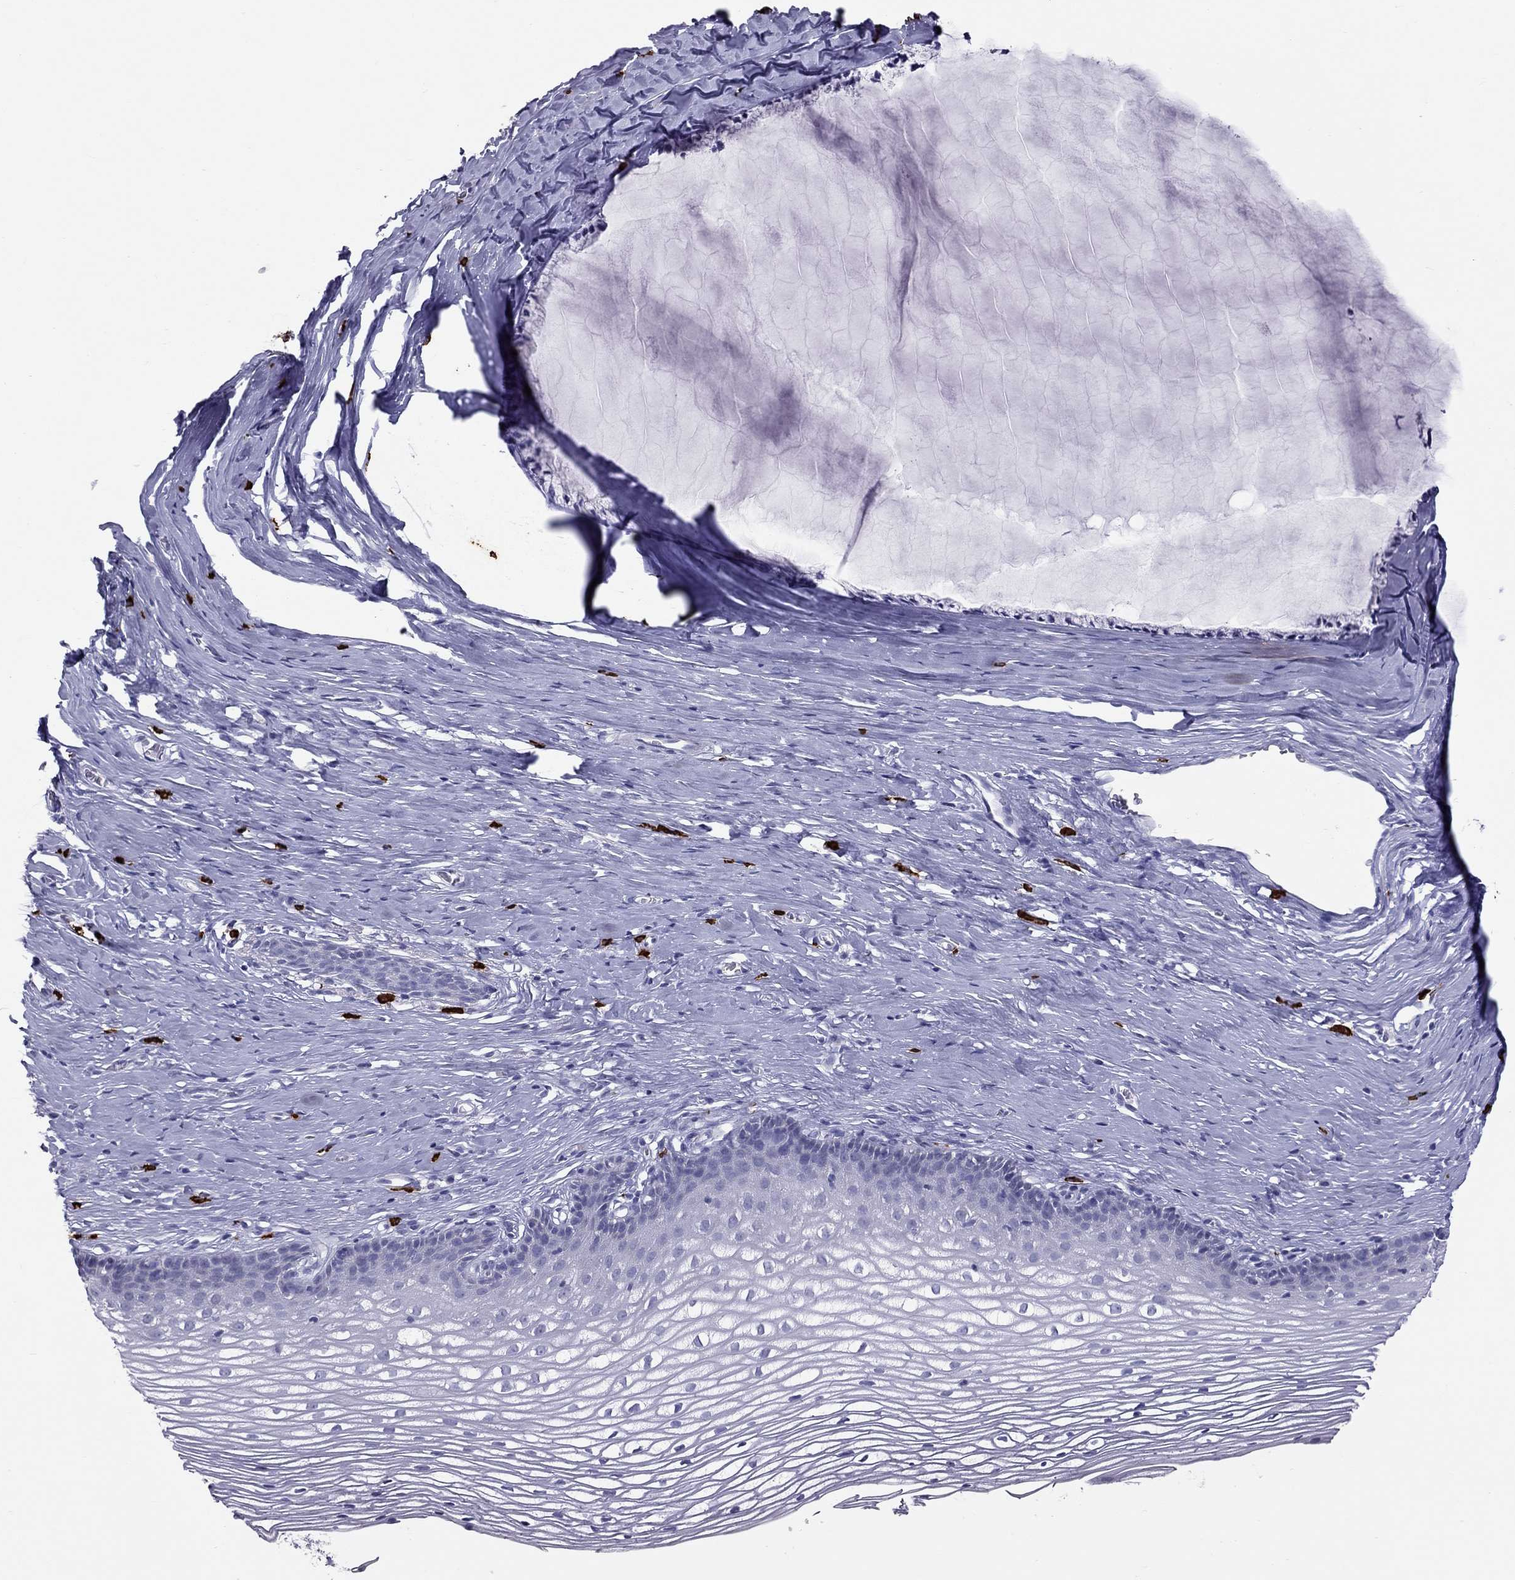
{"staining": {"intensity": "negative", "quantity": "none", "location": "none"}, "tissue": "cervix", "cell_type": "Glandular cells", "image_type": "normal", "snomed": [{"axis": "morphology", "description": "Normal tissue, NOS"}, {"axis": "topography", "description": "Cervix"}], "caption": "Immunohistochemistry (IHC) image of benign cervix stained for a protein (brown), which reveals no positivity in glandular cells. (DAB immunohistochemistry visualized using brightfield microscopy, high magnification).", "gene": "IL17REL", "patient": {"sex": "female", "age": 40}}